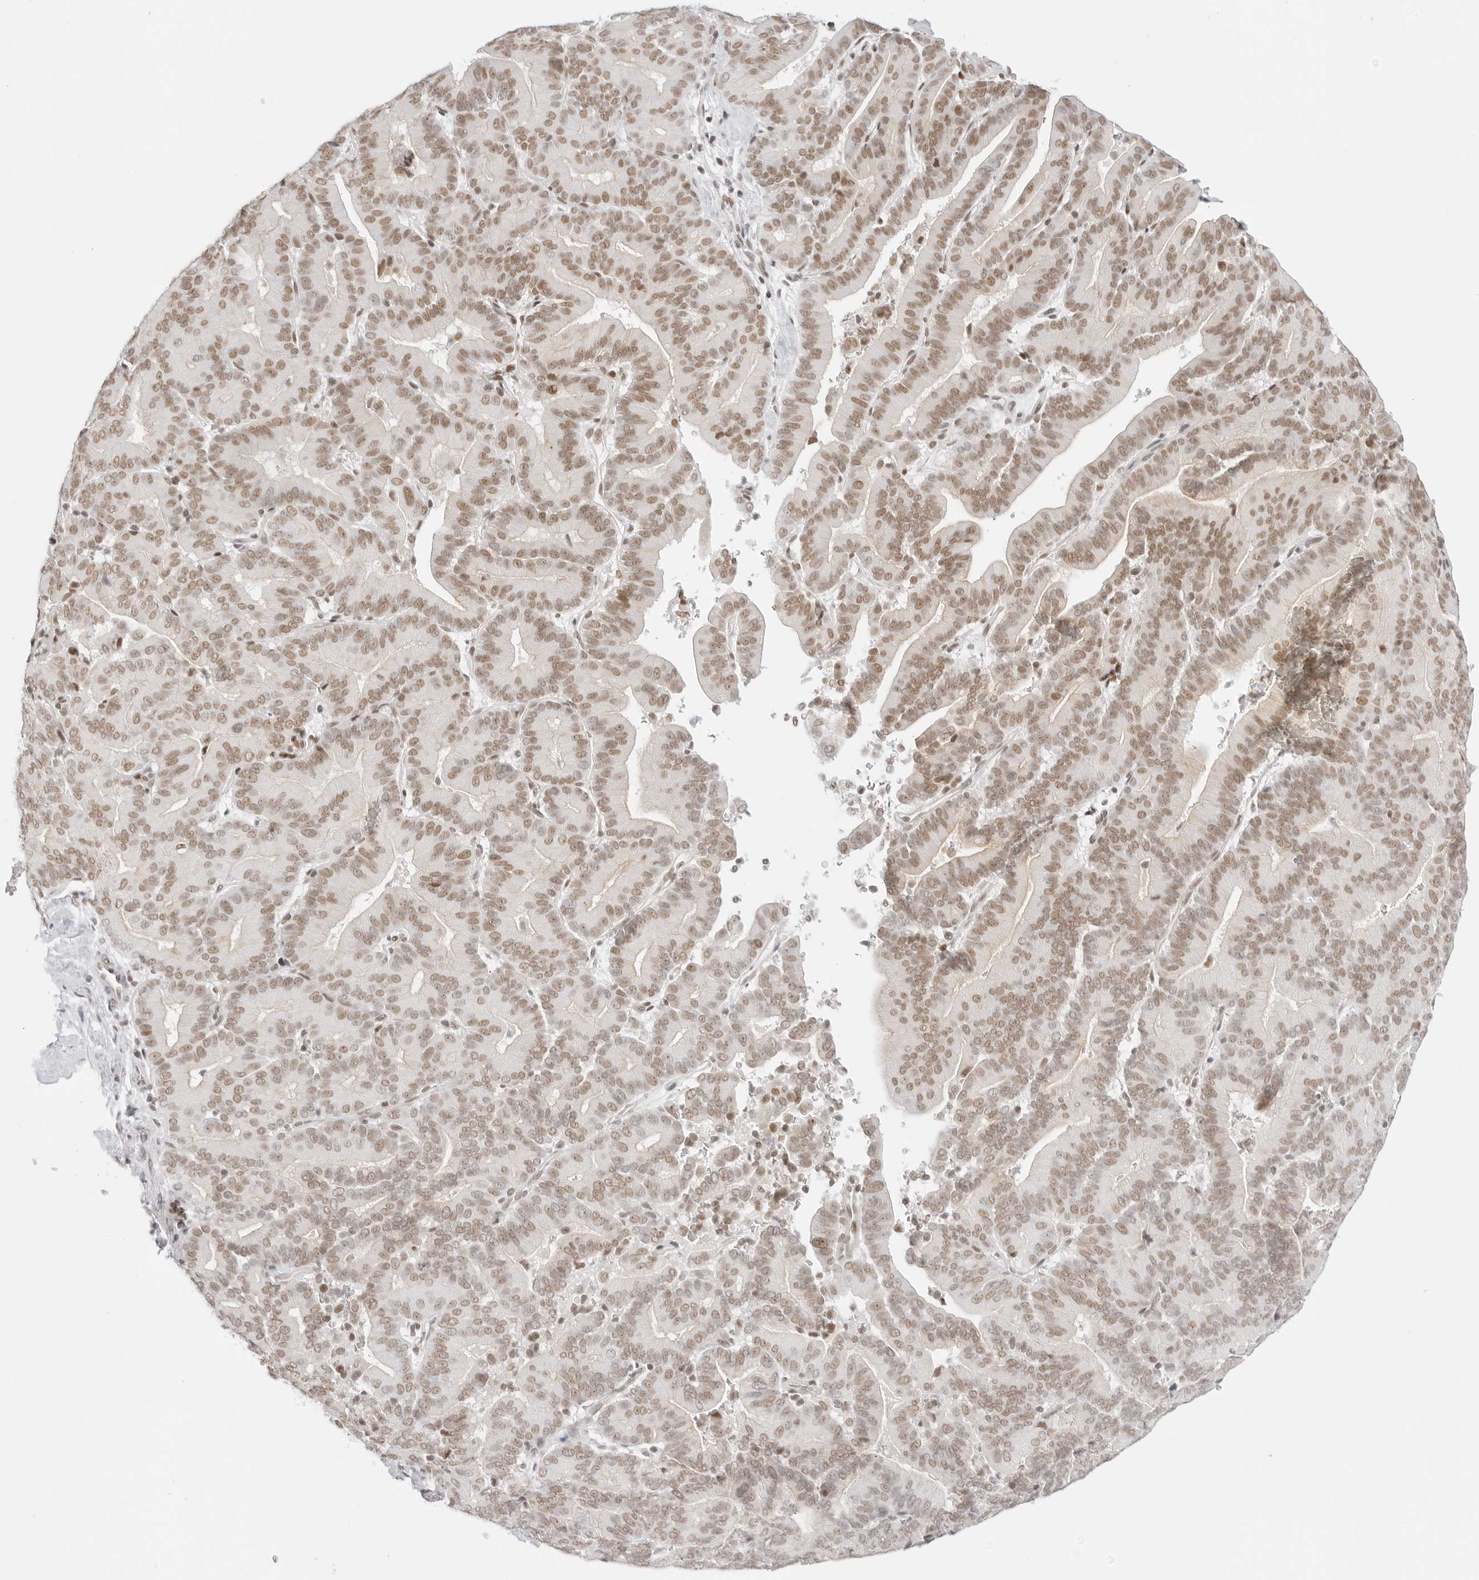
{"staining": {"intensity": "moderate", "quantity": ">75%", "location": "nuclear"}, "tissue": "liver cancer", "cell_type": "Tumor cells", "image_type": "cancer", "snomed": [{"axis": "morphology", "description": "Cholangiocarcinoma"}, {"axis": "topography", "description": "Liver"}], "caption": "IHC photomicrograph of liver cancer stained for a protein (brown), which reveals medium levels of moderate nuclear staining in approximately >75% of tumor cells.", "gene": "TCIM", "patient": {"sex": "female", "age": 75}}